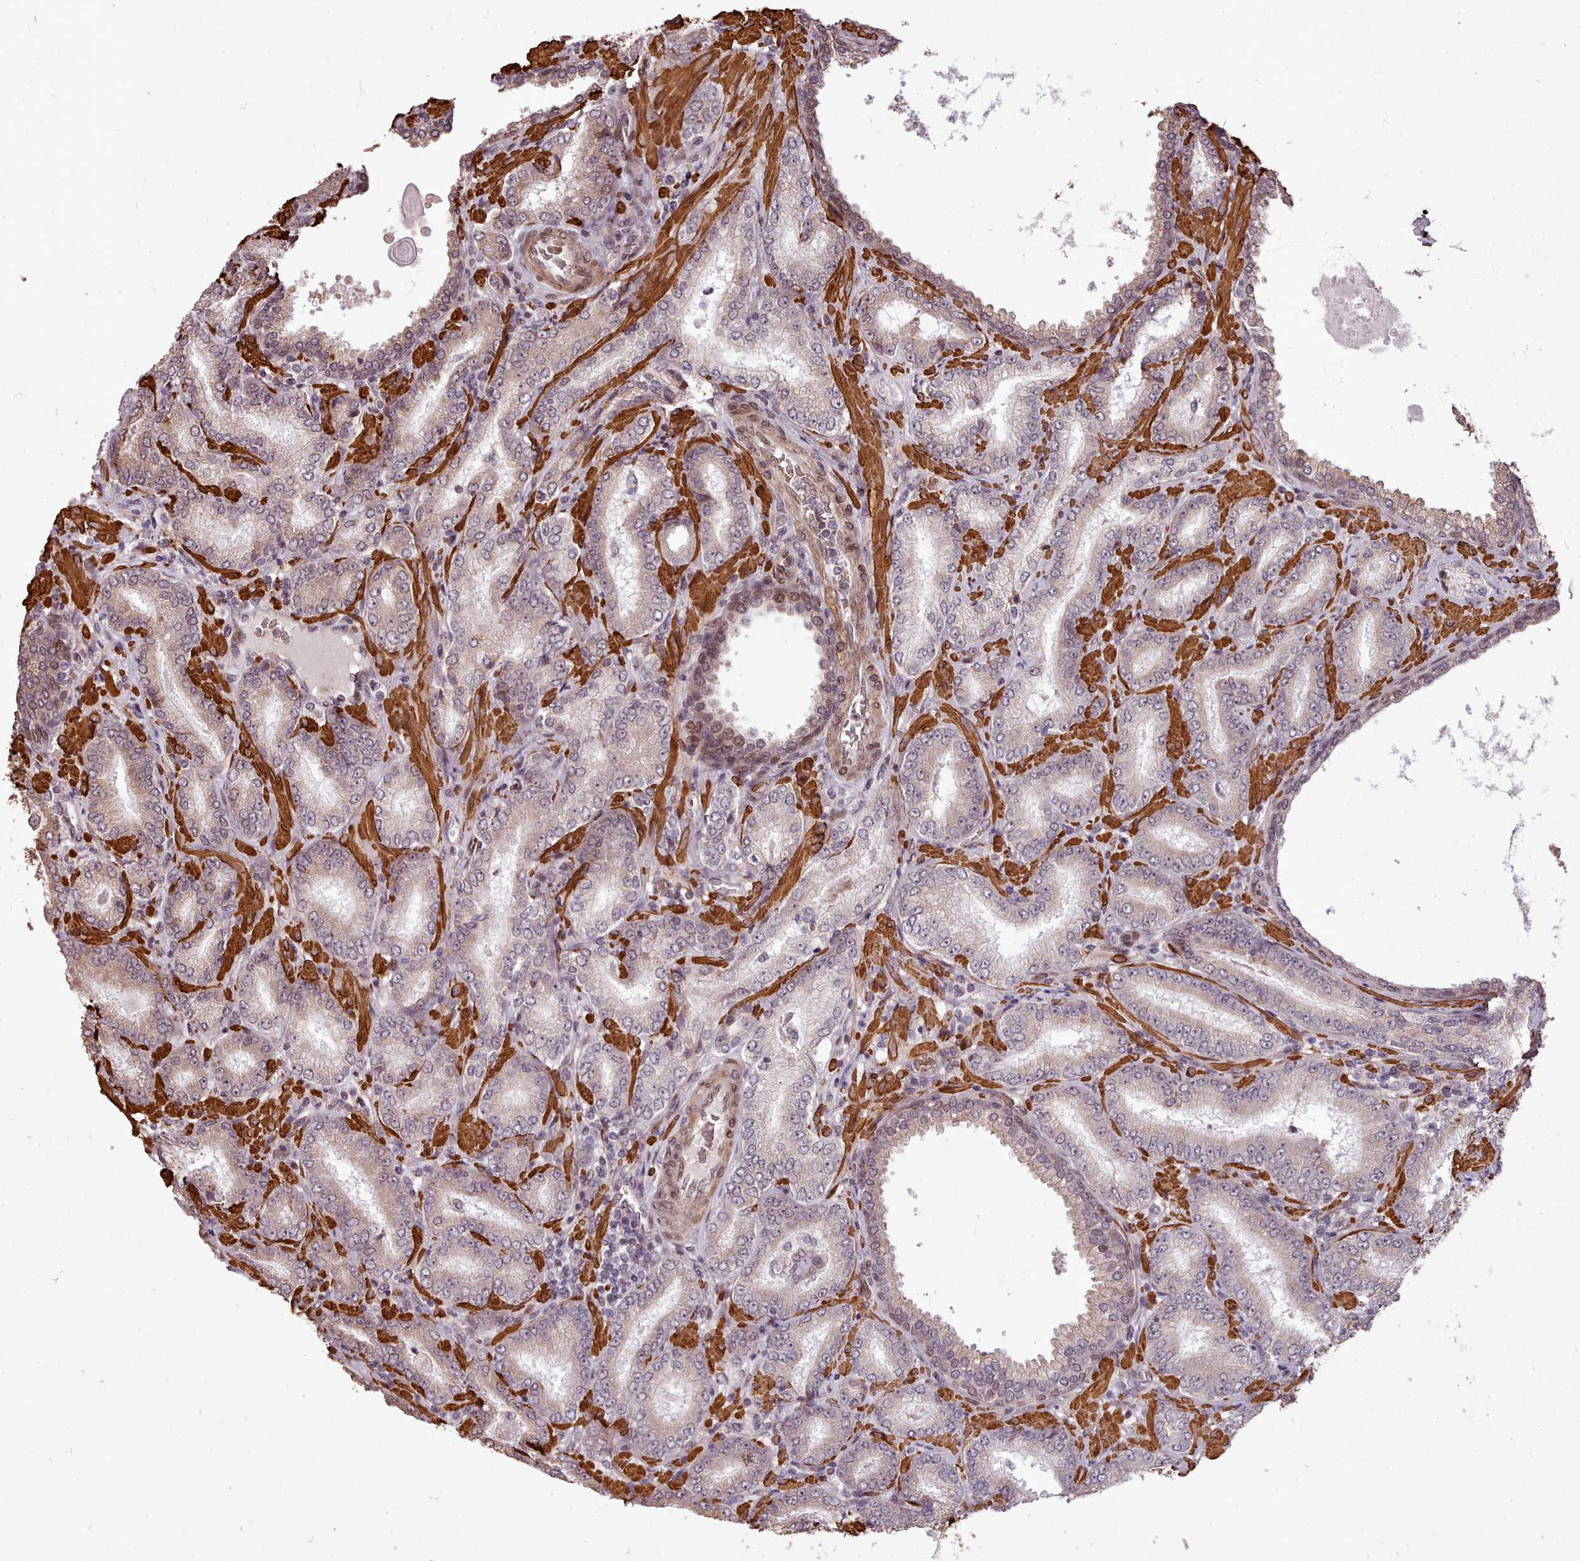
{"staining": {"intensity": "weak", "quantity": "25%-75%", "location": "cytoplasmic/membranous"}, "tissue": "prostate cancer", "cell_type": "Tumor cells", "image_type": "cancer", "snomed": [{"axis": "morphology", "description": "Adenocarcinoma, High grade"}, {"axis": "topography", "description": "Prostate"}], "caption": "Immunohistochemical staining of prostate cancer (adenocarcinoma (high-grade)) displays low levels of weak cytoplasmic/membranous protein staining in approximately 25%-75% of tumor cells.", "gene": "CABP1", "patient": {"sex": "male", "age": 72}}